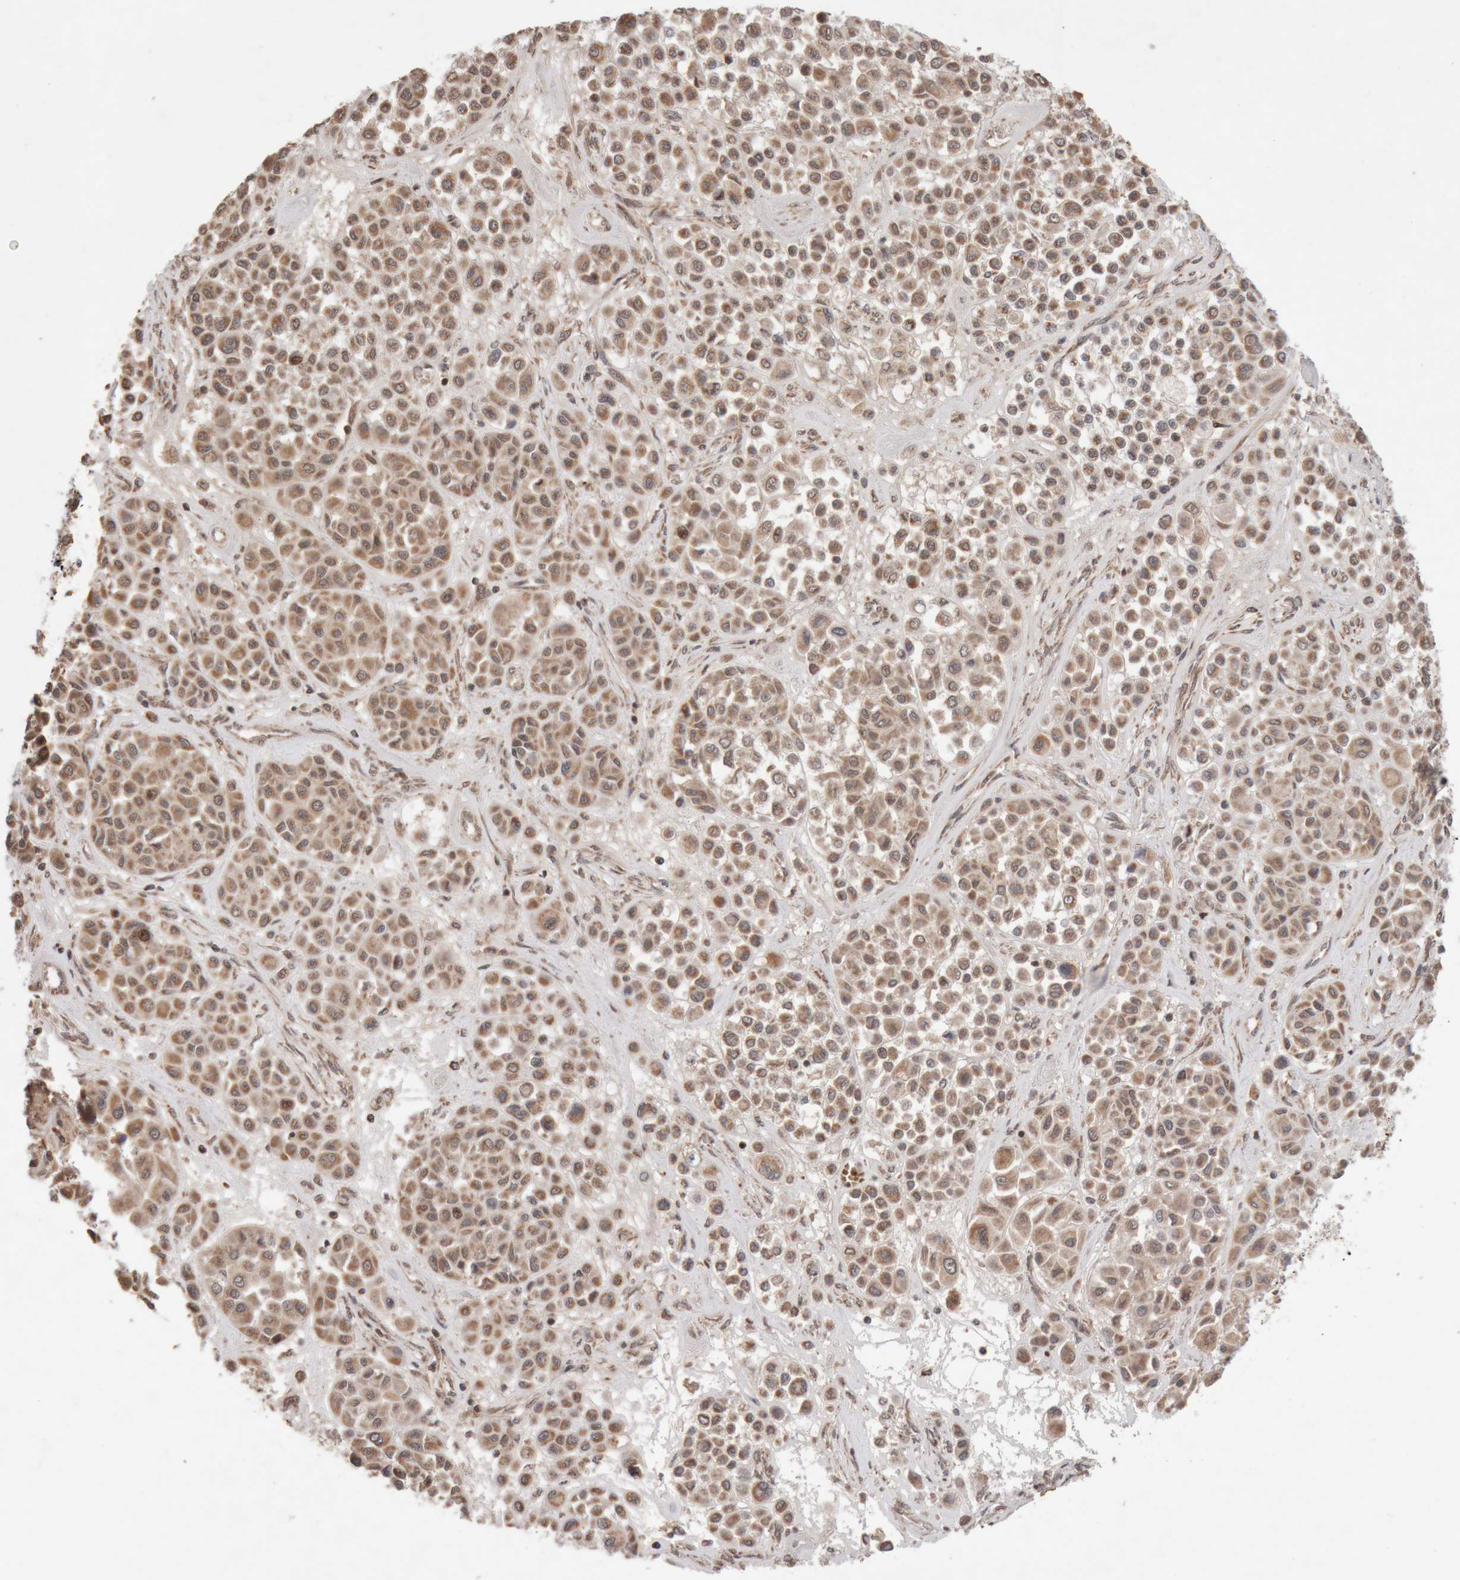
{"staining": {"intensity": "moderate", "quantity": ">75%", "location": "cytoplasmic/membranous"}, "tissue": "melanoma", "cell_type": "Tumor cells", "image_type": "cancer", "snomed": [{"axis": "morphology", "description": "Malignant melanoma, Metastatic site"}, {"axis": "topography", "description": "Soft tissue"}], "caption": "Tumor cells demonstrate medium levels of moderate cytoplasmic/membranous expression in about >75% of cells in melanoma.", "gene": "KIF21B", "patient": {"sex": "male", "age": 41}}